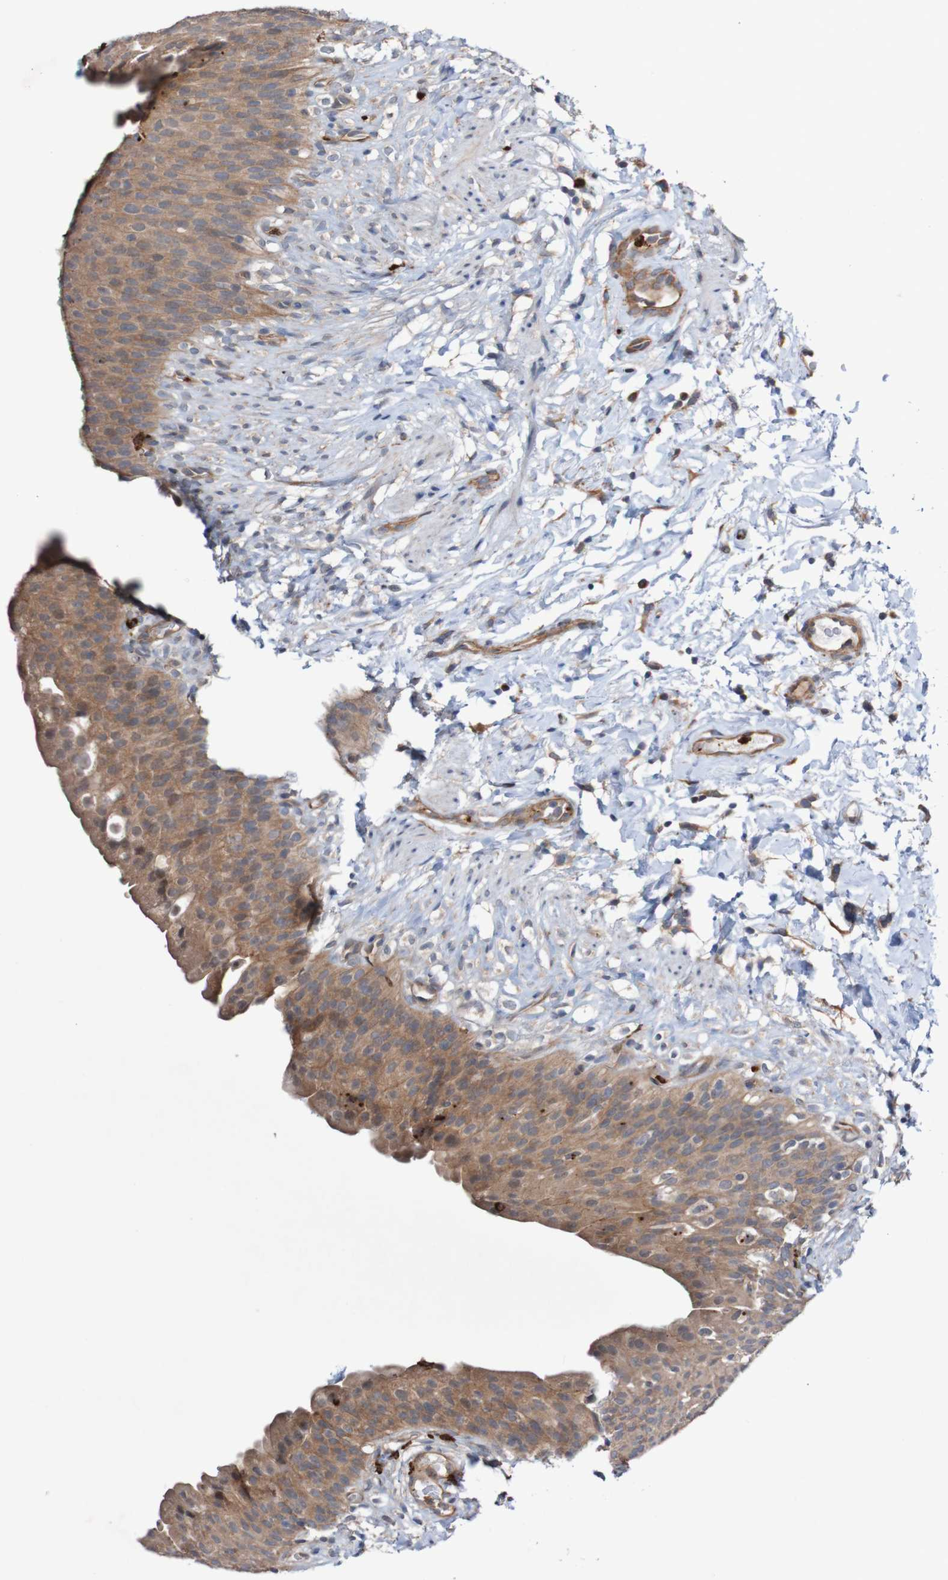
{"staining": {"intensity": "moderate", "quantity": ">75%", "location": "cytoplasmic/membranous"}, "tissue": "urinary bladder", "cell_type": "Urothelial cells", "image_type": "normal", "snomed": [{"axis": "morphology", "description": "Normal tissue, NOS"}, {"axis": "topography", "description": "Urinary bladder"}], "caption": "Moderate cytoplasmic/membranous staining for a protein is identified in approximately >75% of urothelial cells of unremarkable urinary bladder using immunohistochemistry (IHC).", "gene": "ST8SIA6", "patient": {"sex": "female", "age": 79}}